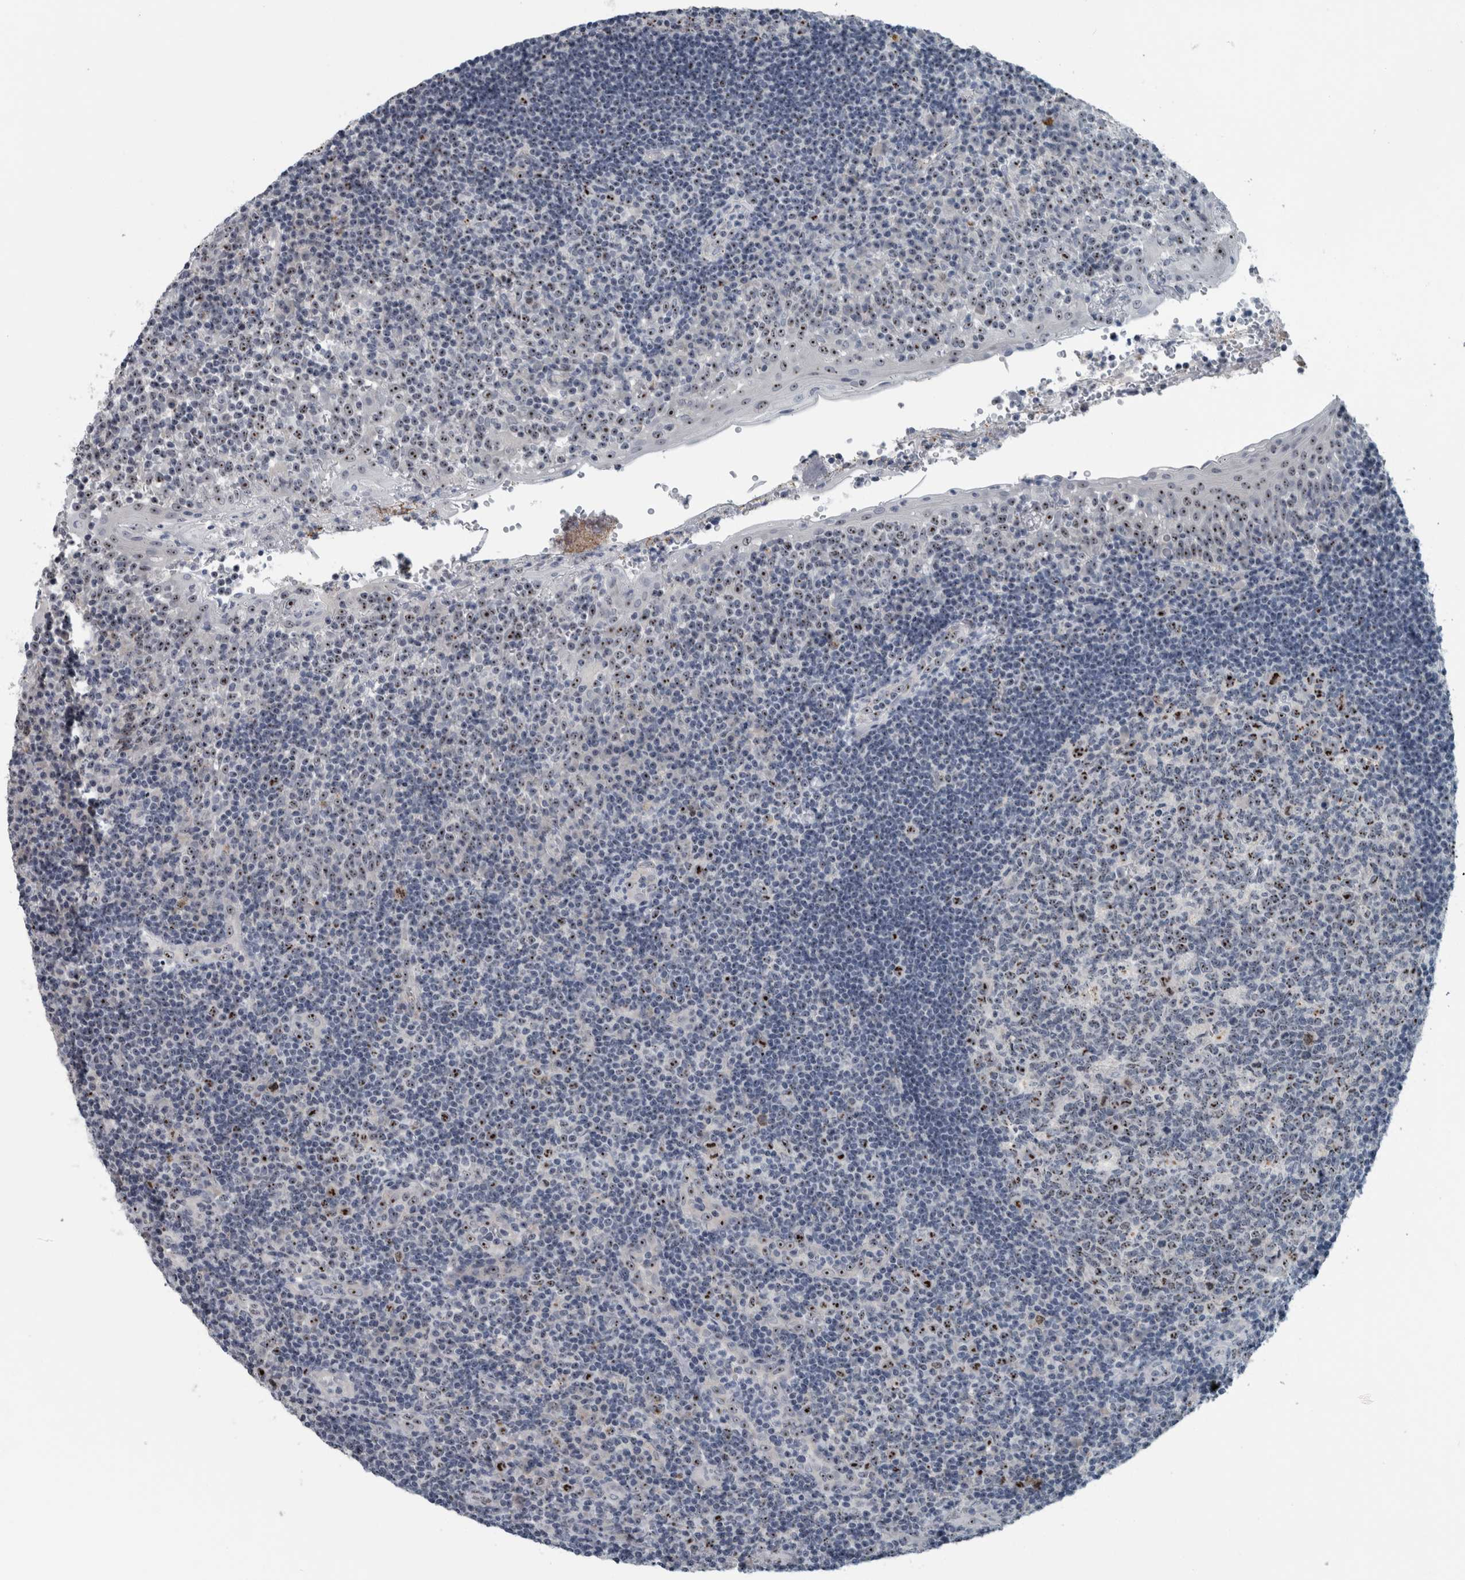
{"staining": {"intensity": "moderate", "quantity": "25%-75%", "location": "nuclear"}, "tissue": "tonsil", "cell_type": "Germinal center cells", "image_type": "normal", "snomed": [{"axis": "morphology", "description": "Normal tissue, NOS"}, {"axis": "topography", "description": "Tonsil"}], "caption": "Germinal center cells display moderate nuclear positivity in approximately 25%-75% of cells in unremarkable tonsil.", "gene": "UTP6", "patient": {"sex": "female", "age": 40}}